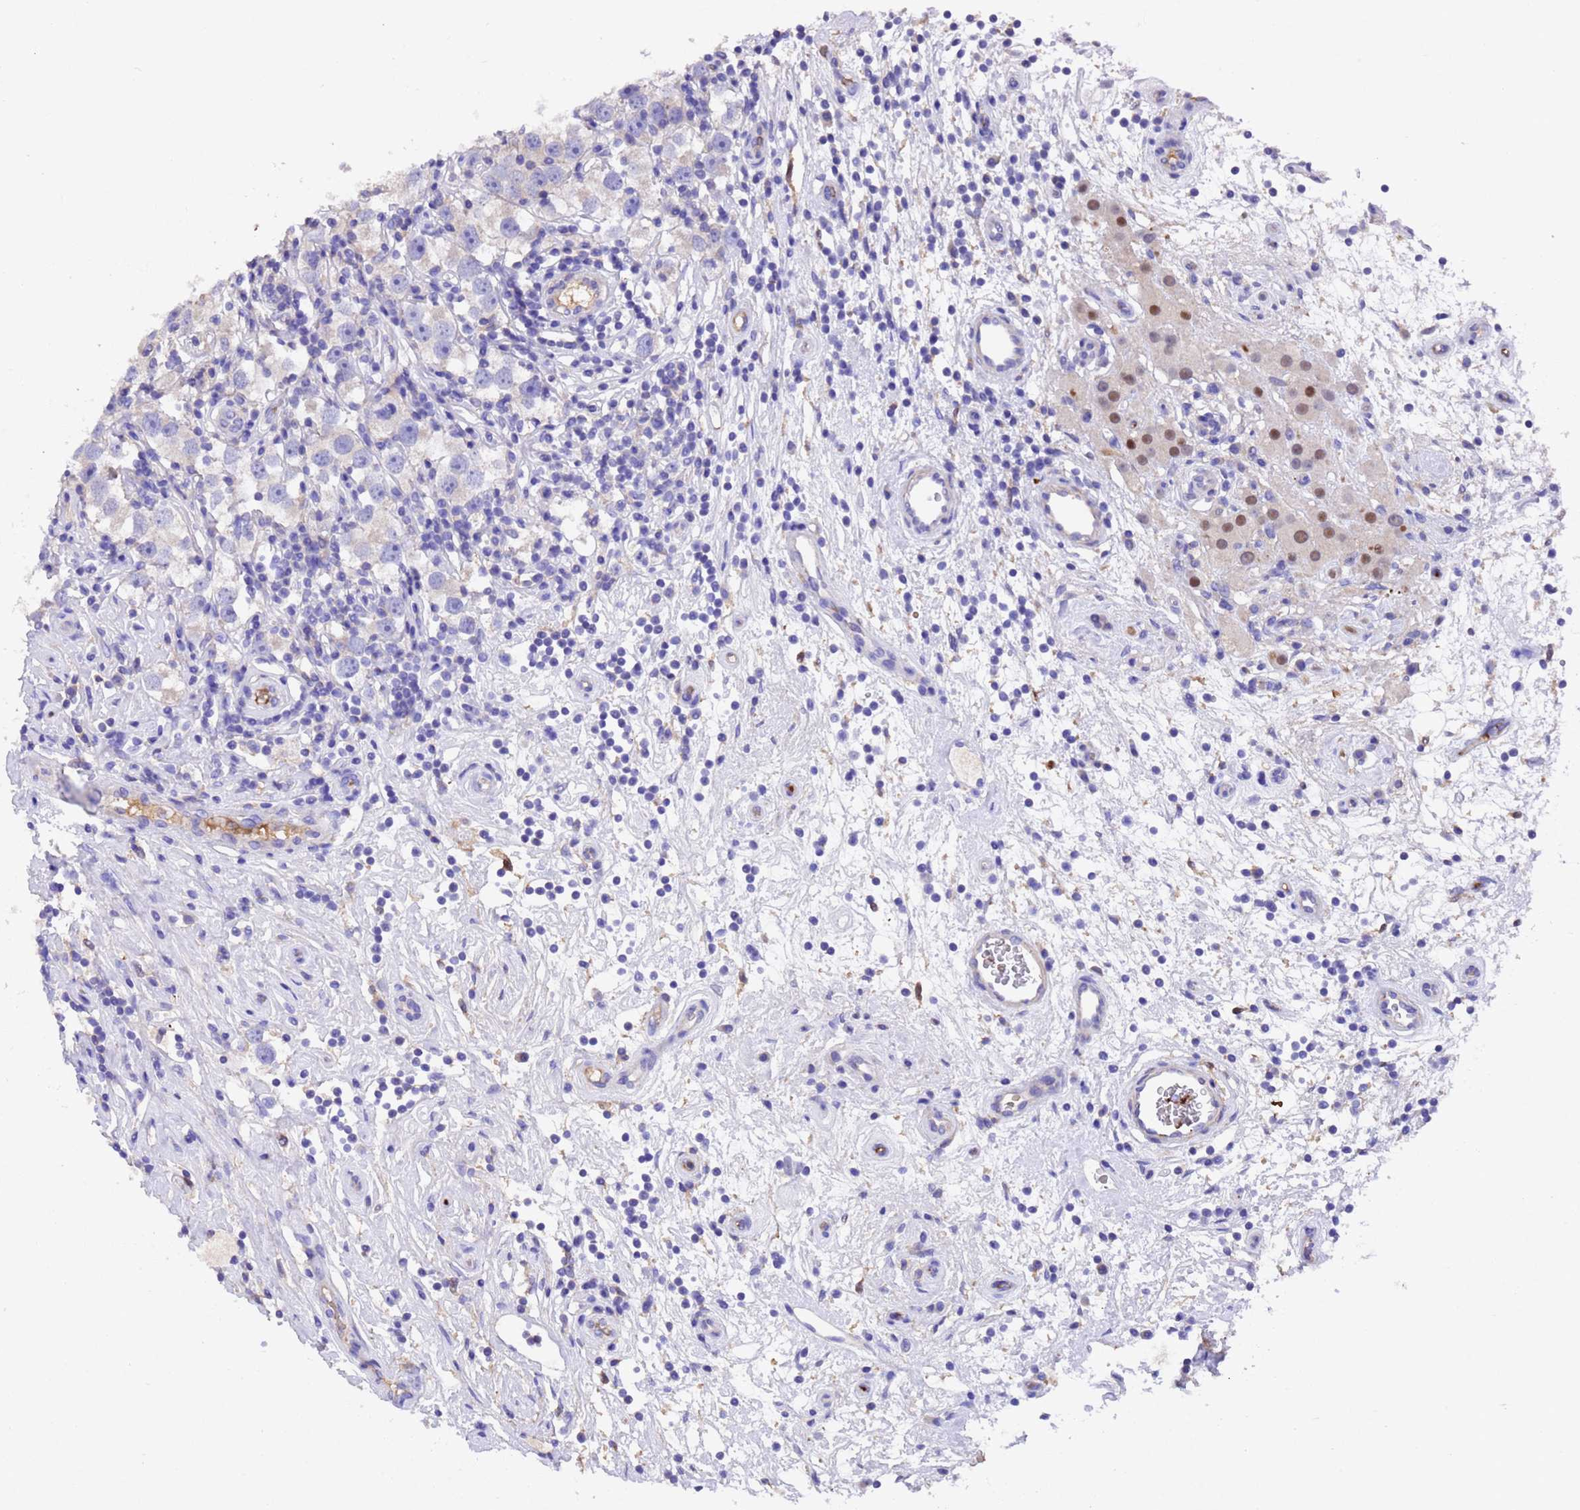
{"staining": {"intensity": "negative", "quantity": "none", "location": "none"}, "tissue": "testis cancer", "cell_type": "Tumor cells", "image_type": "cancer", "snomed": [{"axis": "morphology", "description": "Seminoma, NOS"}, {"axis": "topography", "description": "Testis"}], "caption": "This is a histopathology image of immunohistochemistry staining of seminoma (testis), which shows no expression in tumor cells. Brightfield microscopy of immunohistochemistry (IHC) stained with DAB (brown) and hematoxylin (blue), captured at high magnification.", "gene": "ELP6", "patient": {"sex": "male", "age": 49}}